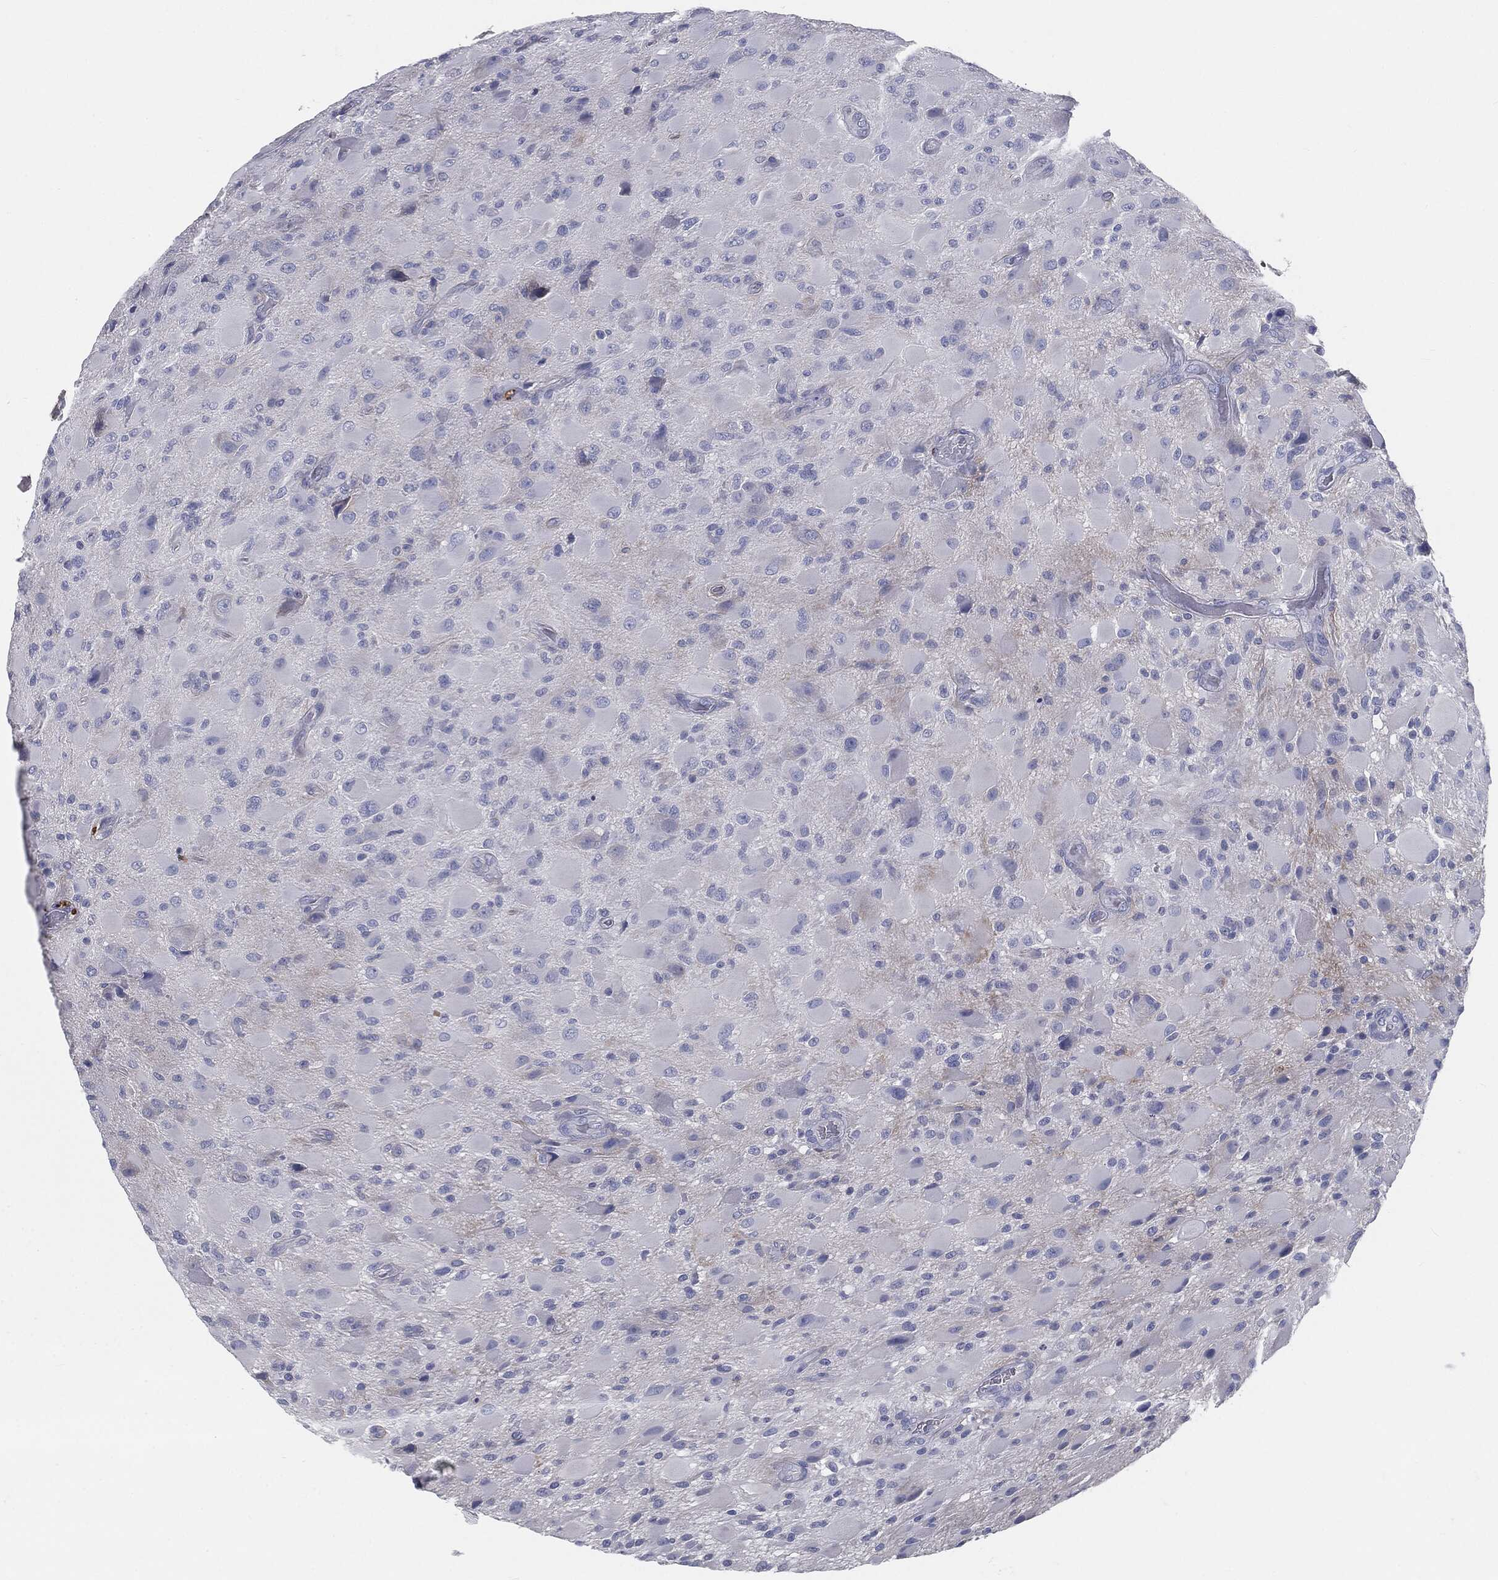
{"staining": {"intensity": "negative", "quantity": "none", "location": "none"}, "tissue": "glioma", "cell_type": "Tumor cells", "image_type": "cancer", "snomed": [{"axis": "morphology", "description": "Glioma, malignant, High grade"}, {"axis": "topography", "description": "Cerebral cortex"}], "caption": "Immunohistochemical staining of human malignant glioma (high-grade) demonstrates no significant expression in tumor cells.", "gene": "CAV3", "patient": {"sex": "male", "age": 35}}